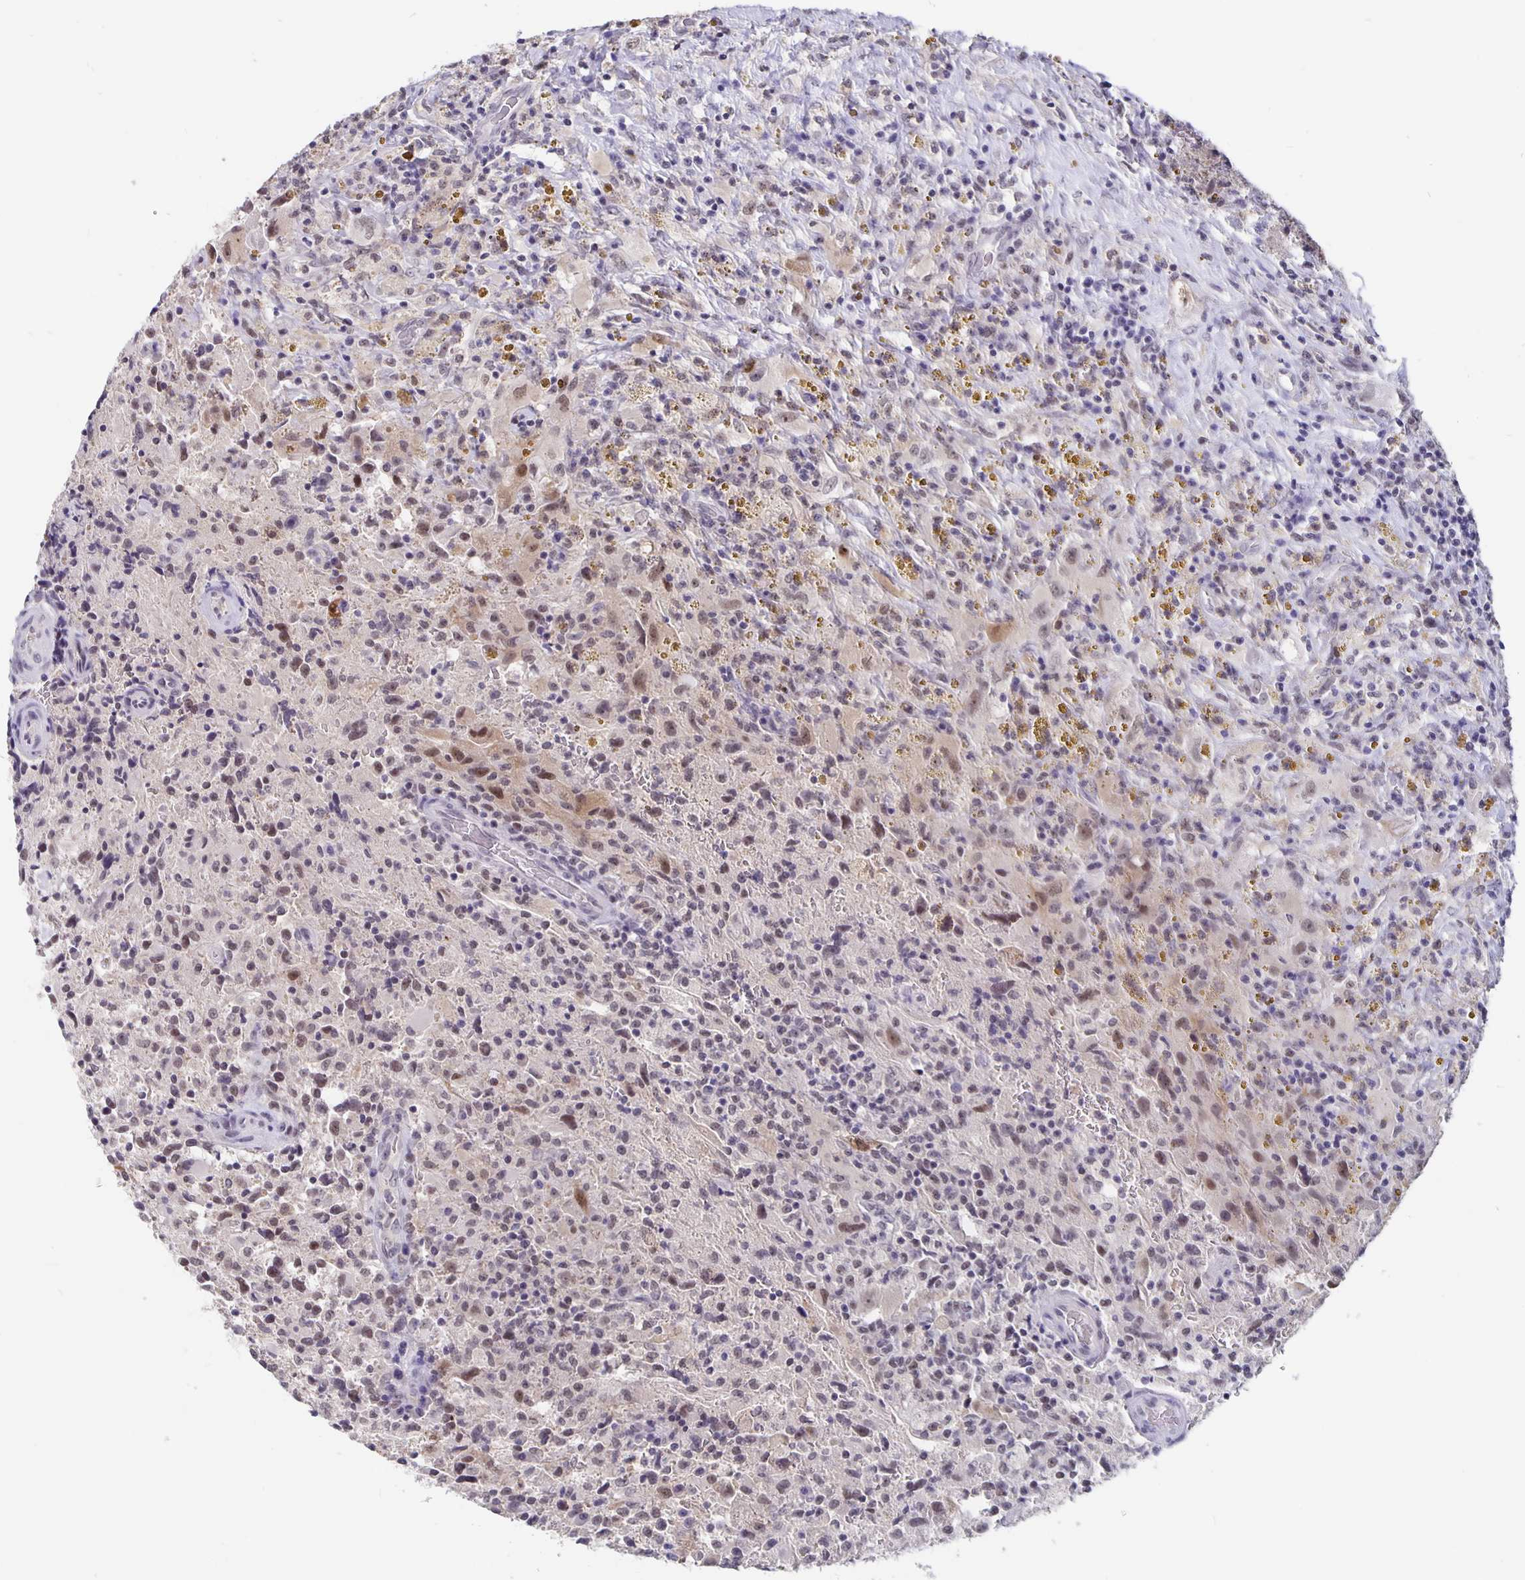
{"staining": {"intensity": "weak", "quantity": "25%-75%", "location": "nuclear"}, "tissue": "glioma", "cell_type": "Tumor cells", "image_type": "cancer", "snomed": [{"axis": "morphology", "description": "Glioma, malignant, High grade"}, {"axis": "topography", "description": "Brain"}], "caption": "Weak nuclear expression for a protein is identified in approximately 25%-75% of tumor cells of malignant high-grade glioma using immunohistochemistry.", "gene": "ZNF691", "patient": {"sex": "male", "age": 68}}